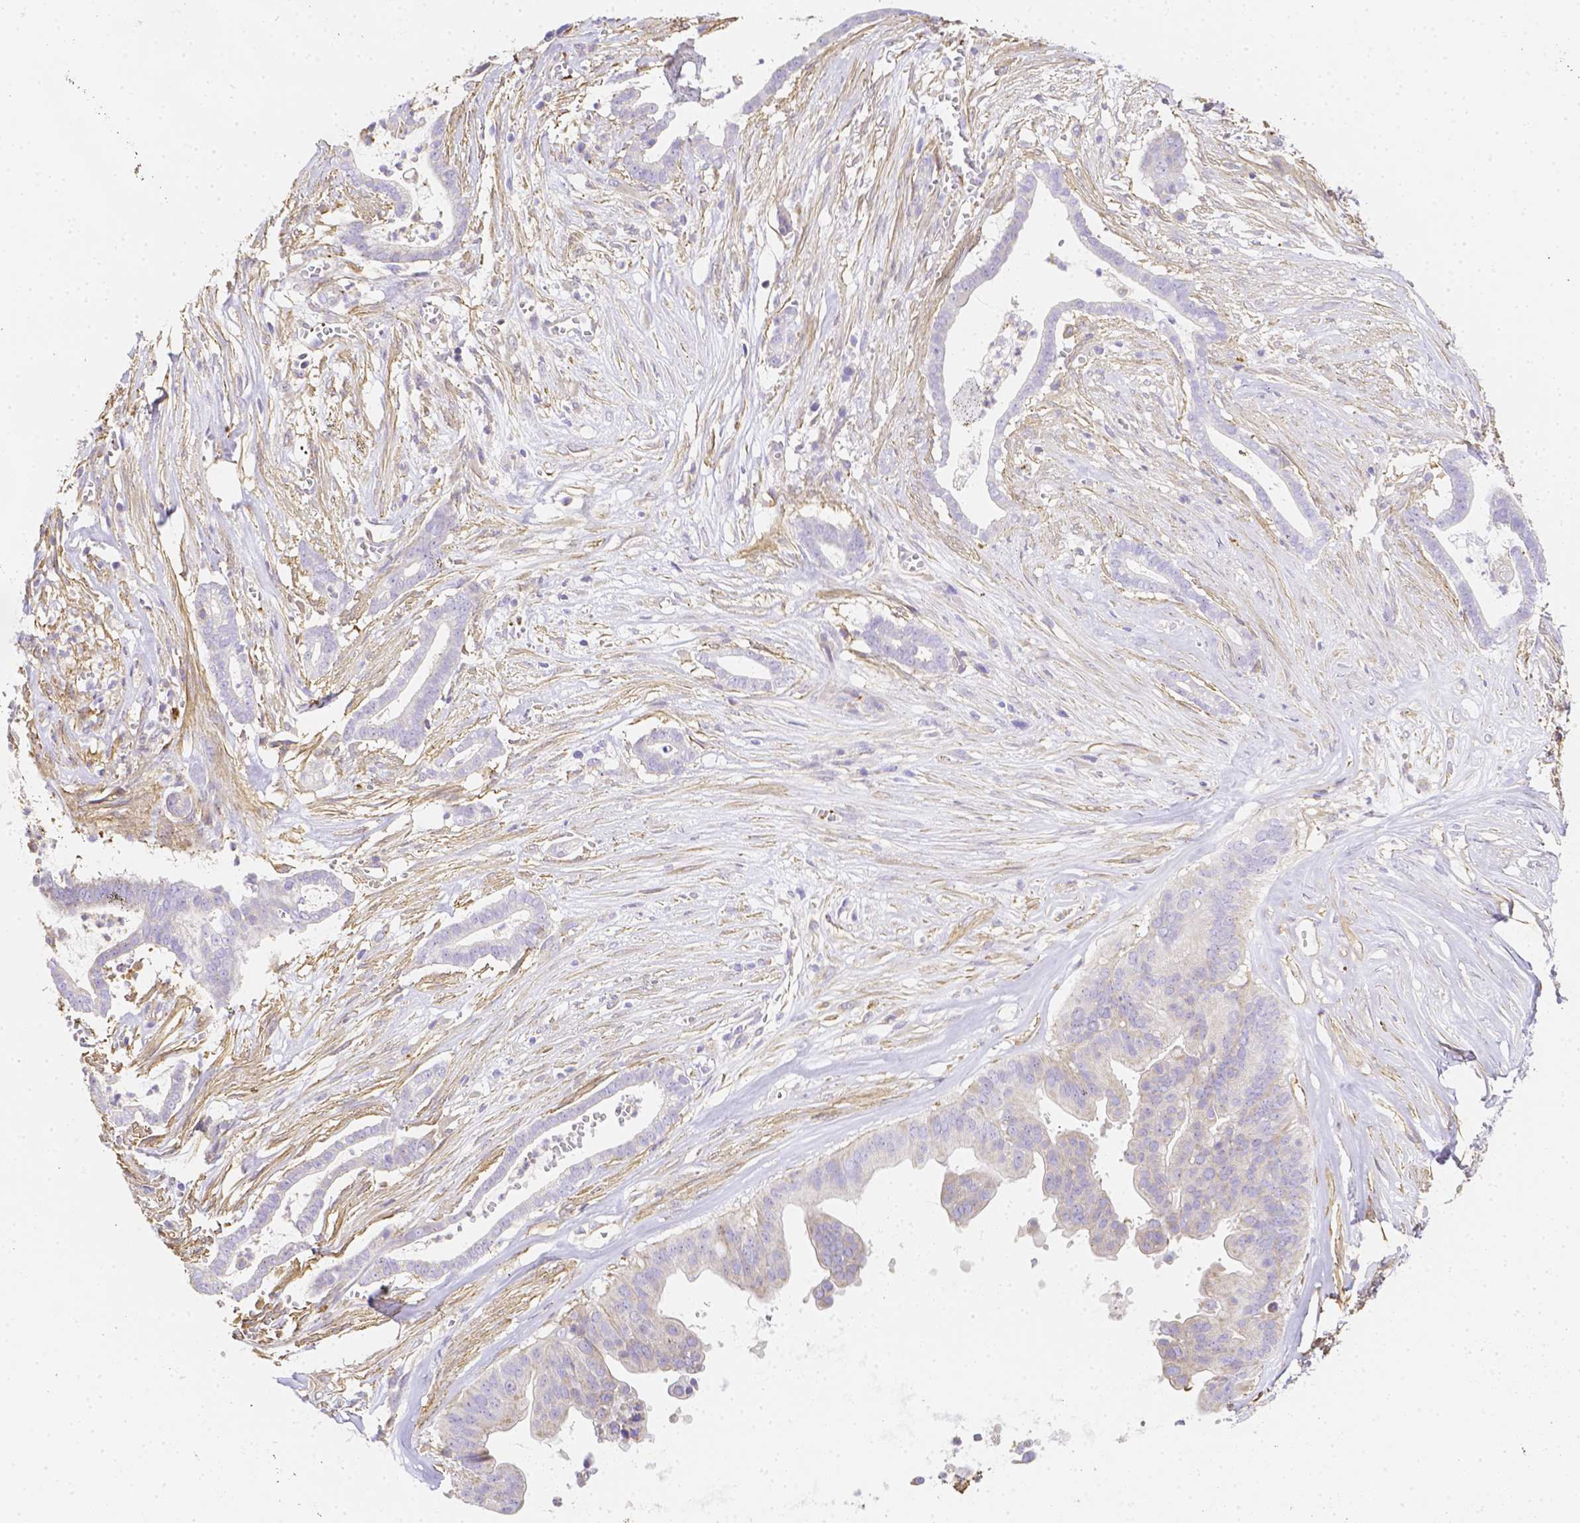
{"staining": {"intensity": "negative", "quantity": "none", "location": "none"}, "tissue": "pancreatic cancer", "cell_type": "Tumor cells", "image_type": "cancer", "snomed": [{"axis": "morphology", "description": "Adenocarcinoma, NOS"}, {"axis": "topography", "description": "Pancreas"}], "caption": "IHC histopathology image of neoplastic tissue: human pancreatic cancer stained with DAB (3,3'-diaminobenzidine) demonstrates no significant protein positivity in tumor cells.", "gene": "ASAH2", "patient": {"sex": "male", "age": 61}}